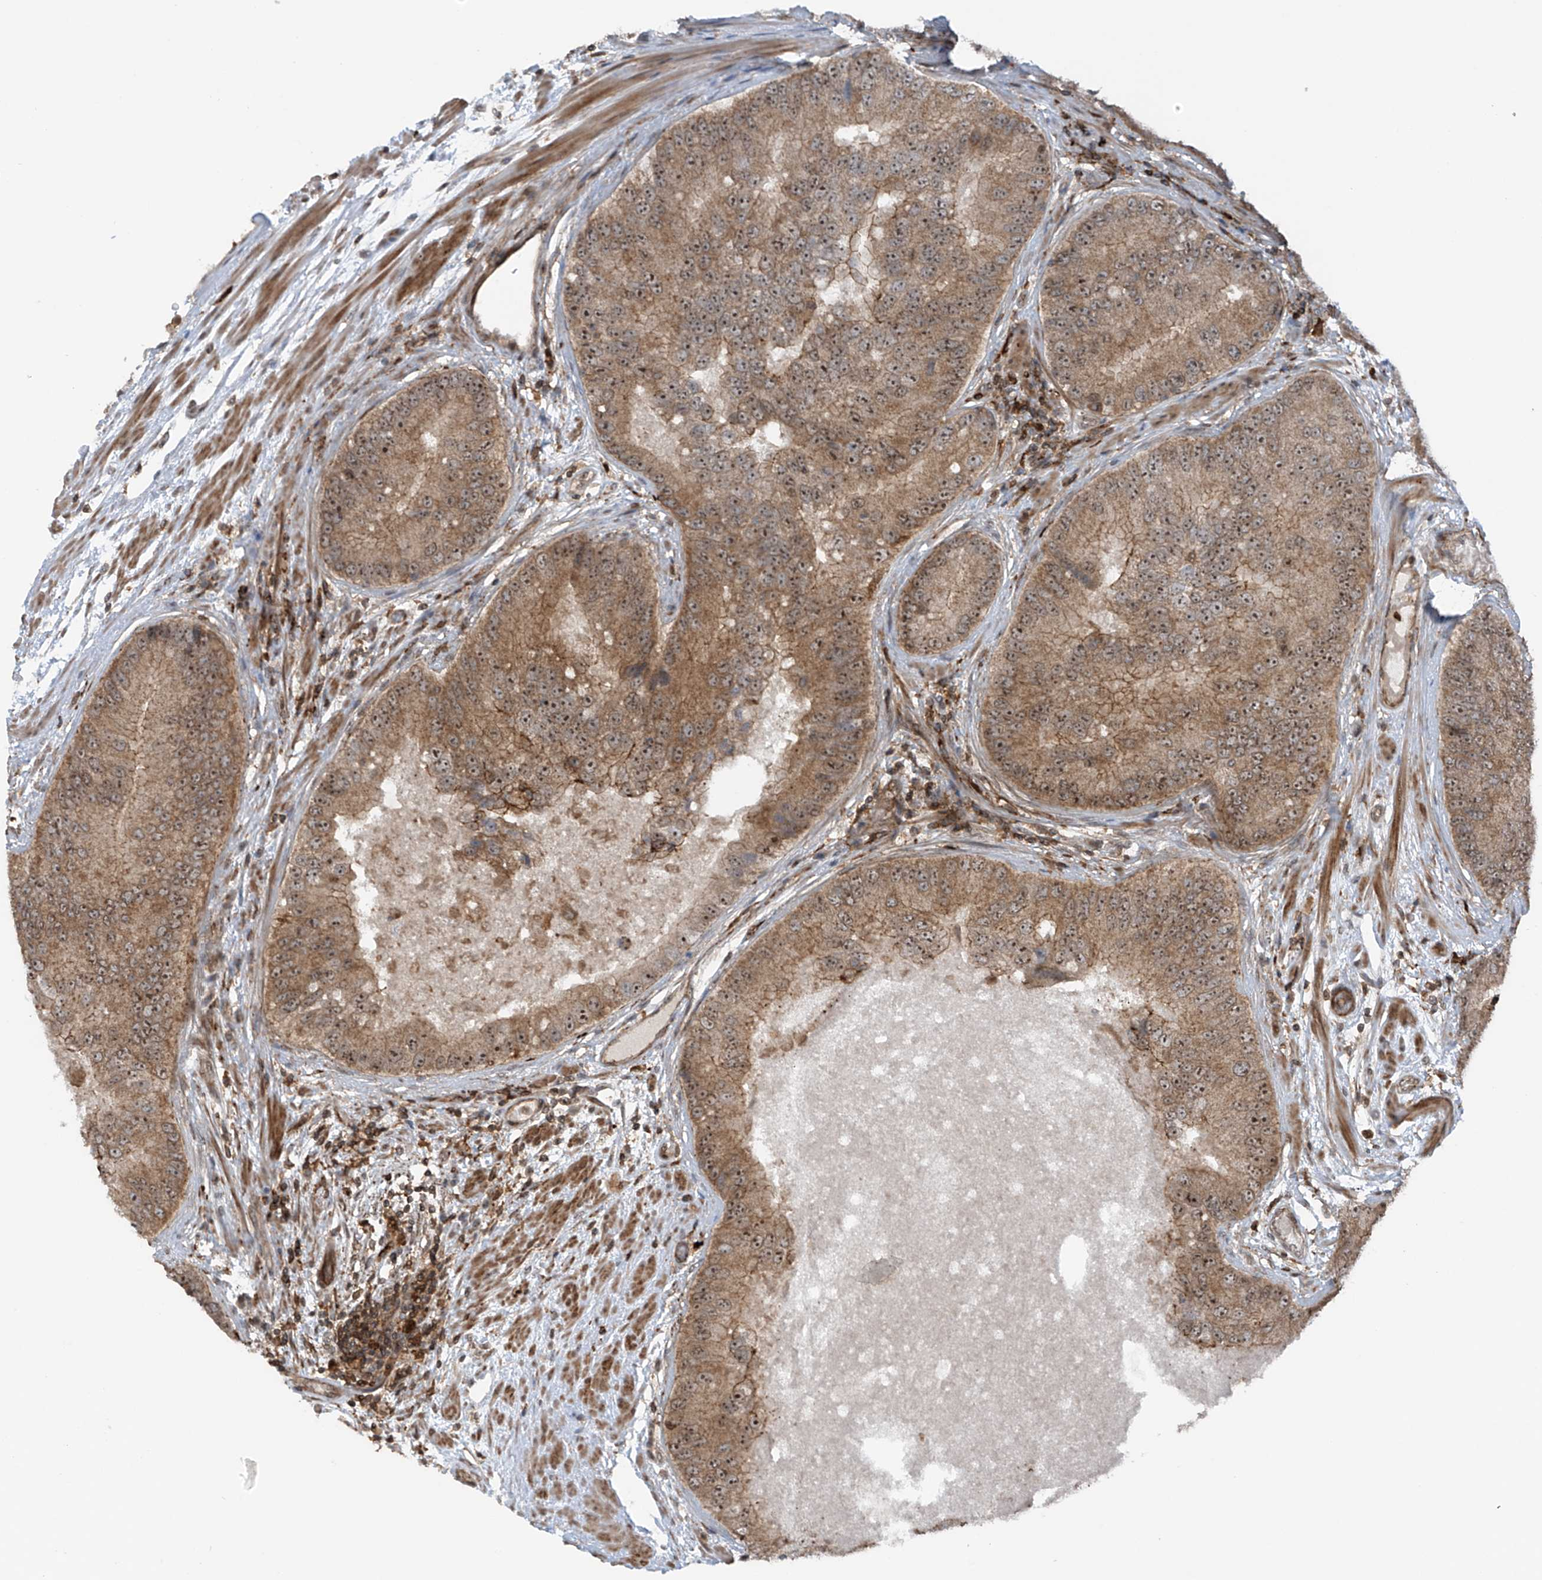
{"staining": {"intensity": "moderate", "quantity": ">75%", "location": "cytoplasmic/membranous,nuclear"}, "tissue": "prostate cancer", "cell_type": "Tumor cells", "image_type": "cancer", "snomed": [{"axis": "morphology", "description": "Adenocarcinoma, High grade"}, {"axis": "topography", "description": "Prostate"}], "caption": "IHC of prostate cancer demonstrates medium levels of moderate cytoplasmic/membranous and nuclear staining in about >75% of tumor cells.", "gene": "REPIN1", "patient": {"sex": "male", "age": 70}}